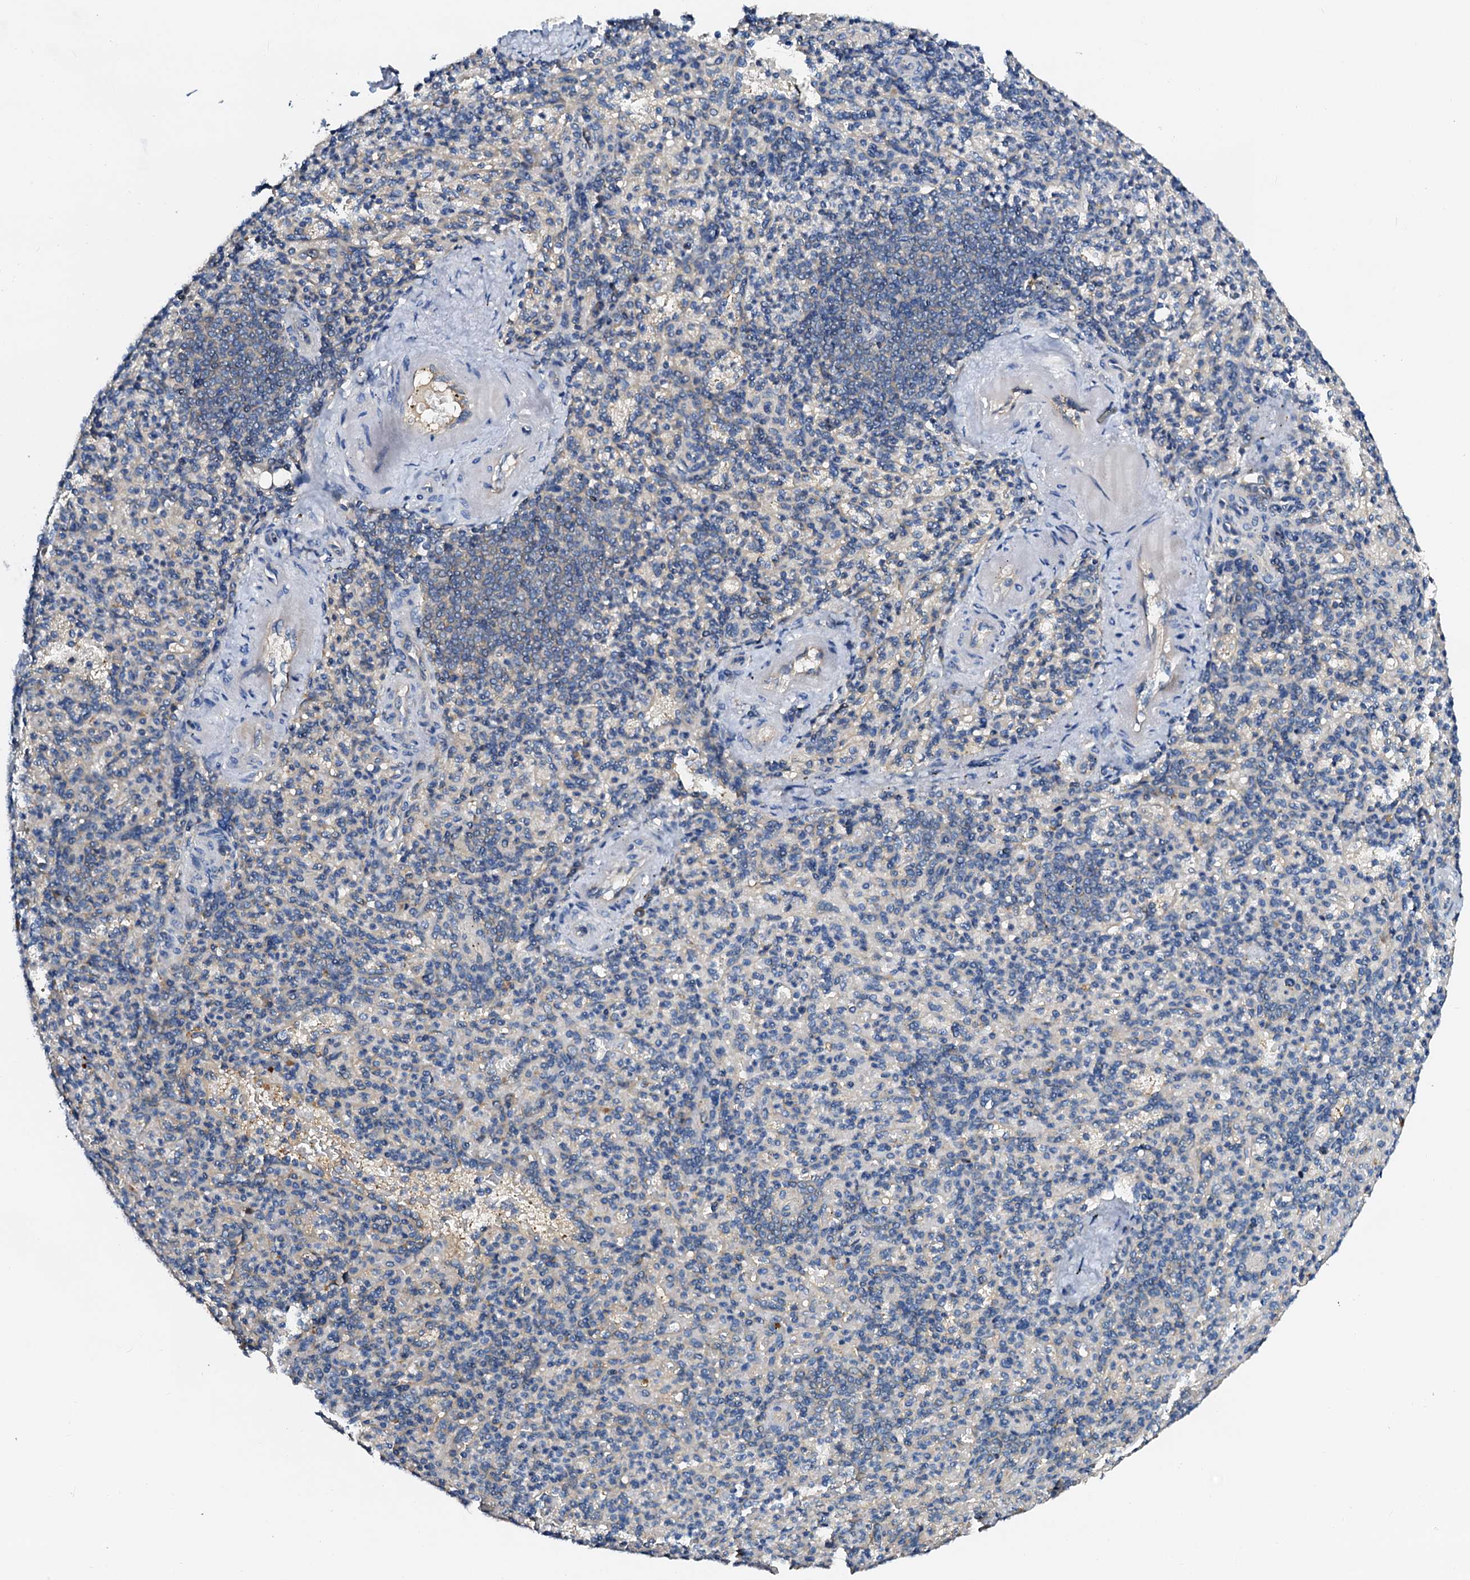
{"staining": {"intensity": "negative", "quantity": "none", "location": "none"}, "tissue": "spleen", "cell_type": "Cells in red pulp", "image_type": "normal", "snomed": [{"axis": "morphology", "description": "Normal tissue, NOS"}, {"axis": "topography", "description": "Spleen"}], "caption": "Spleen was stained to show a protein in brown. There is no significant expression in cells in red pulp. (Stains: DAB IHC with hematoxylin counter stain, Microscopy: brightfield microscopy at high magnification).", "gene": "CSKMT", "patient": {"sex": "female", "age": 74}}